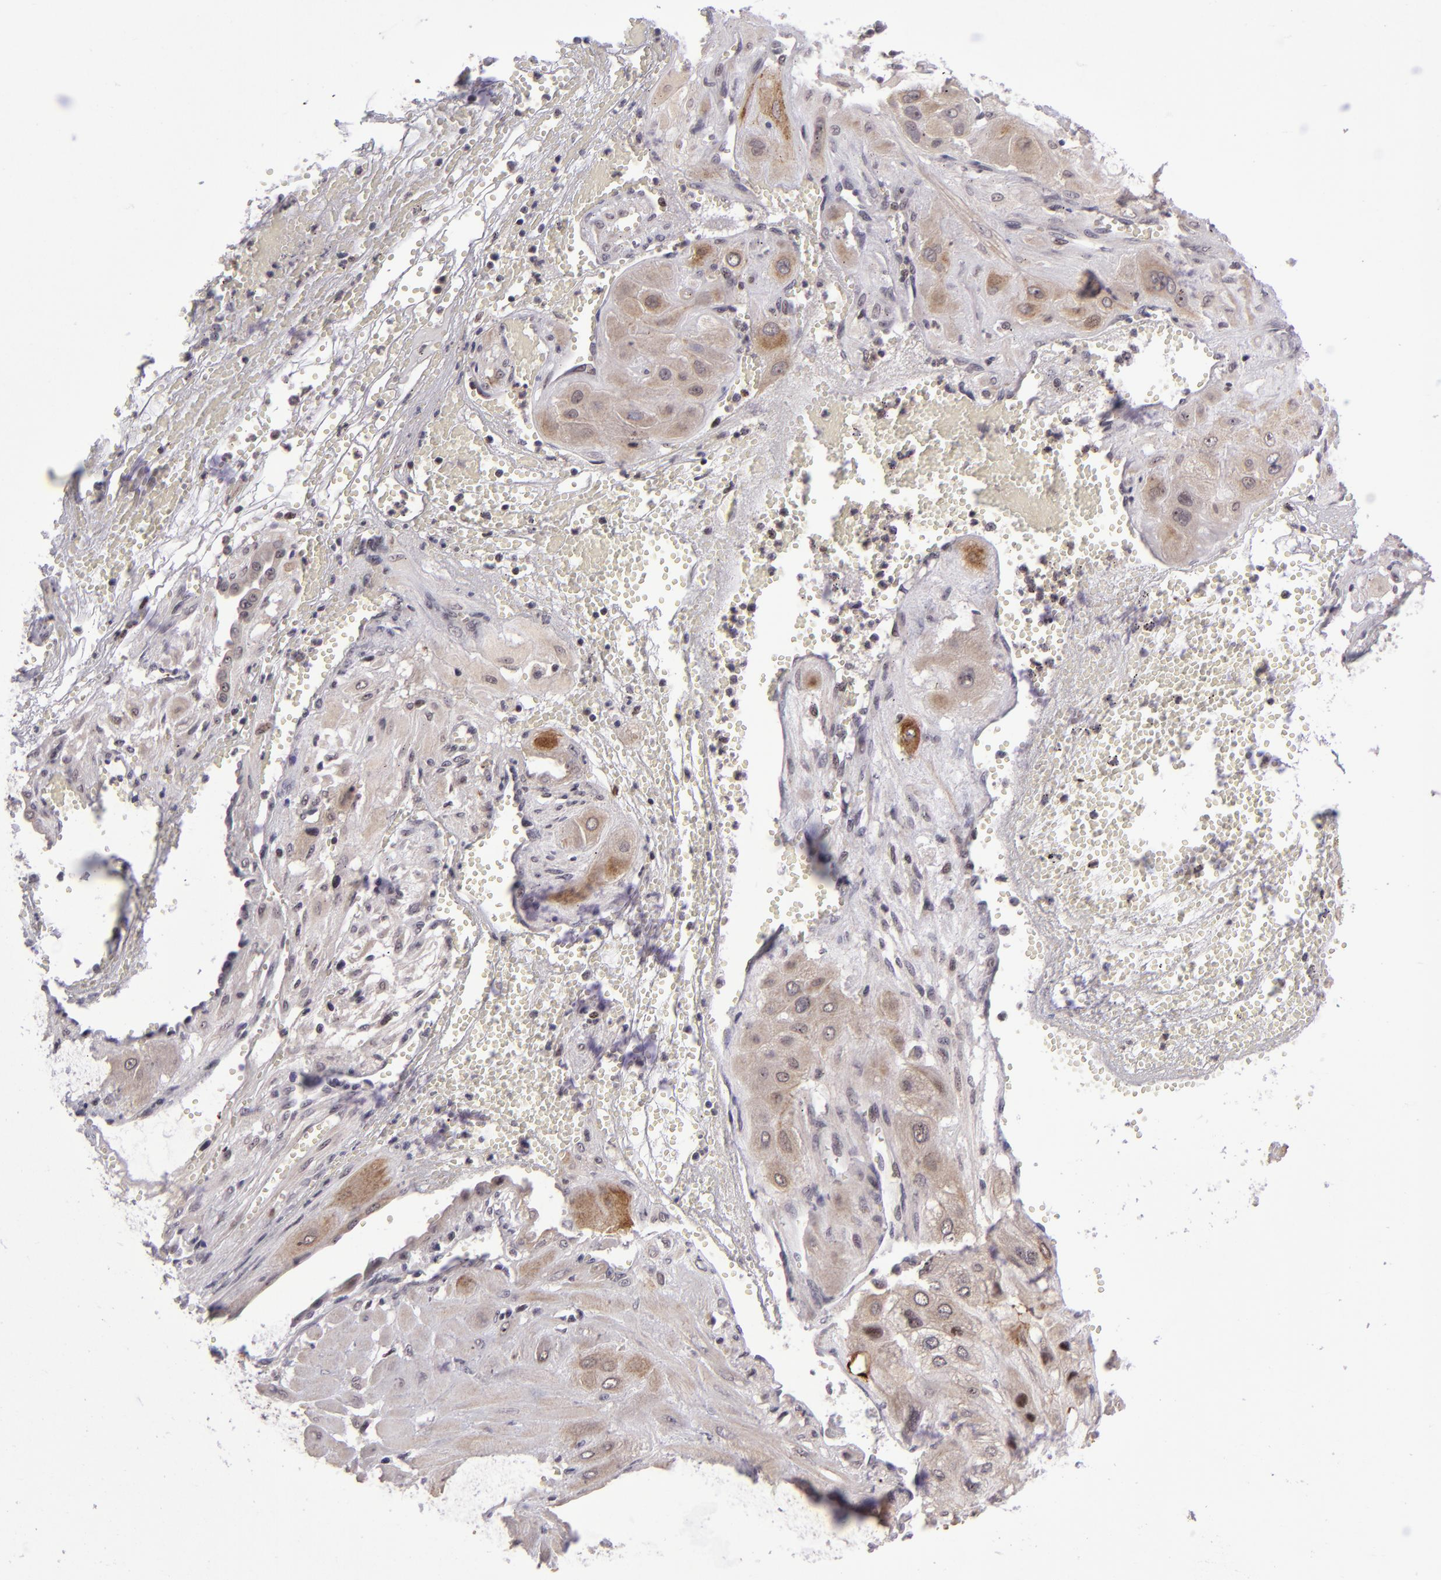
{"staining": {"intensity": "weak", "quantity": "25%-75%", "location": "cytoplasmic/membranous"}, "tissue": "cervical cancer", "cell_type": "Tumor cells", "image_type": "cancer", "snomed": [{"axis": "morphology", "description": "Squamous cell carcinoma, NOS"}, {"axis": "topography", "description": "Cervix"}], "caption": "Protein expression analysis of cervical cancer (squamous cell carcinoma) reveals weak cytoplasmic/membranous staining in approximately 25%-75% of tumor cells. (Stains: DAB (3,3'-diaminobenzidine) in brown, nuclei in blue, Microscopy: brightfield microscopy at high magnification).", "gene": "PCNX4", "patient": {"sex": "female", "age": 34}}